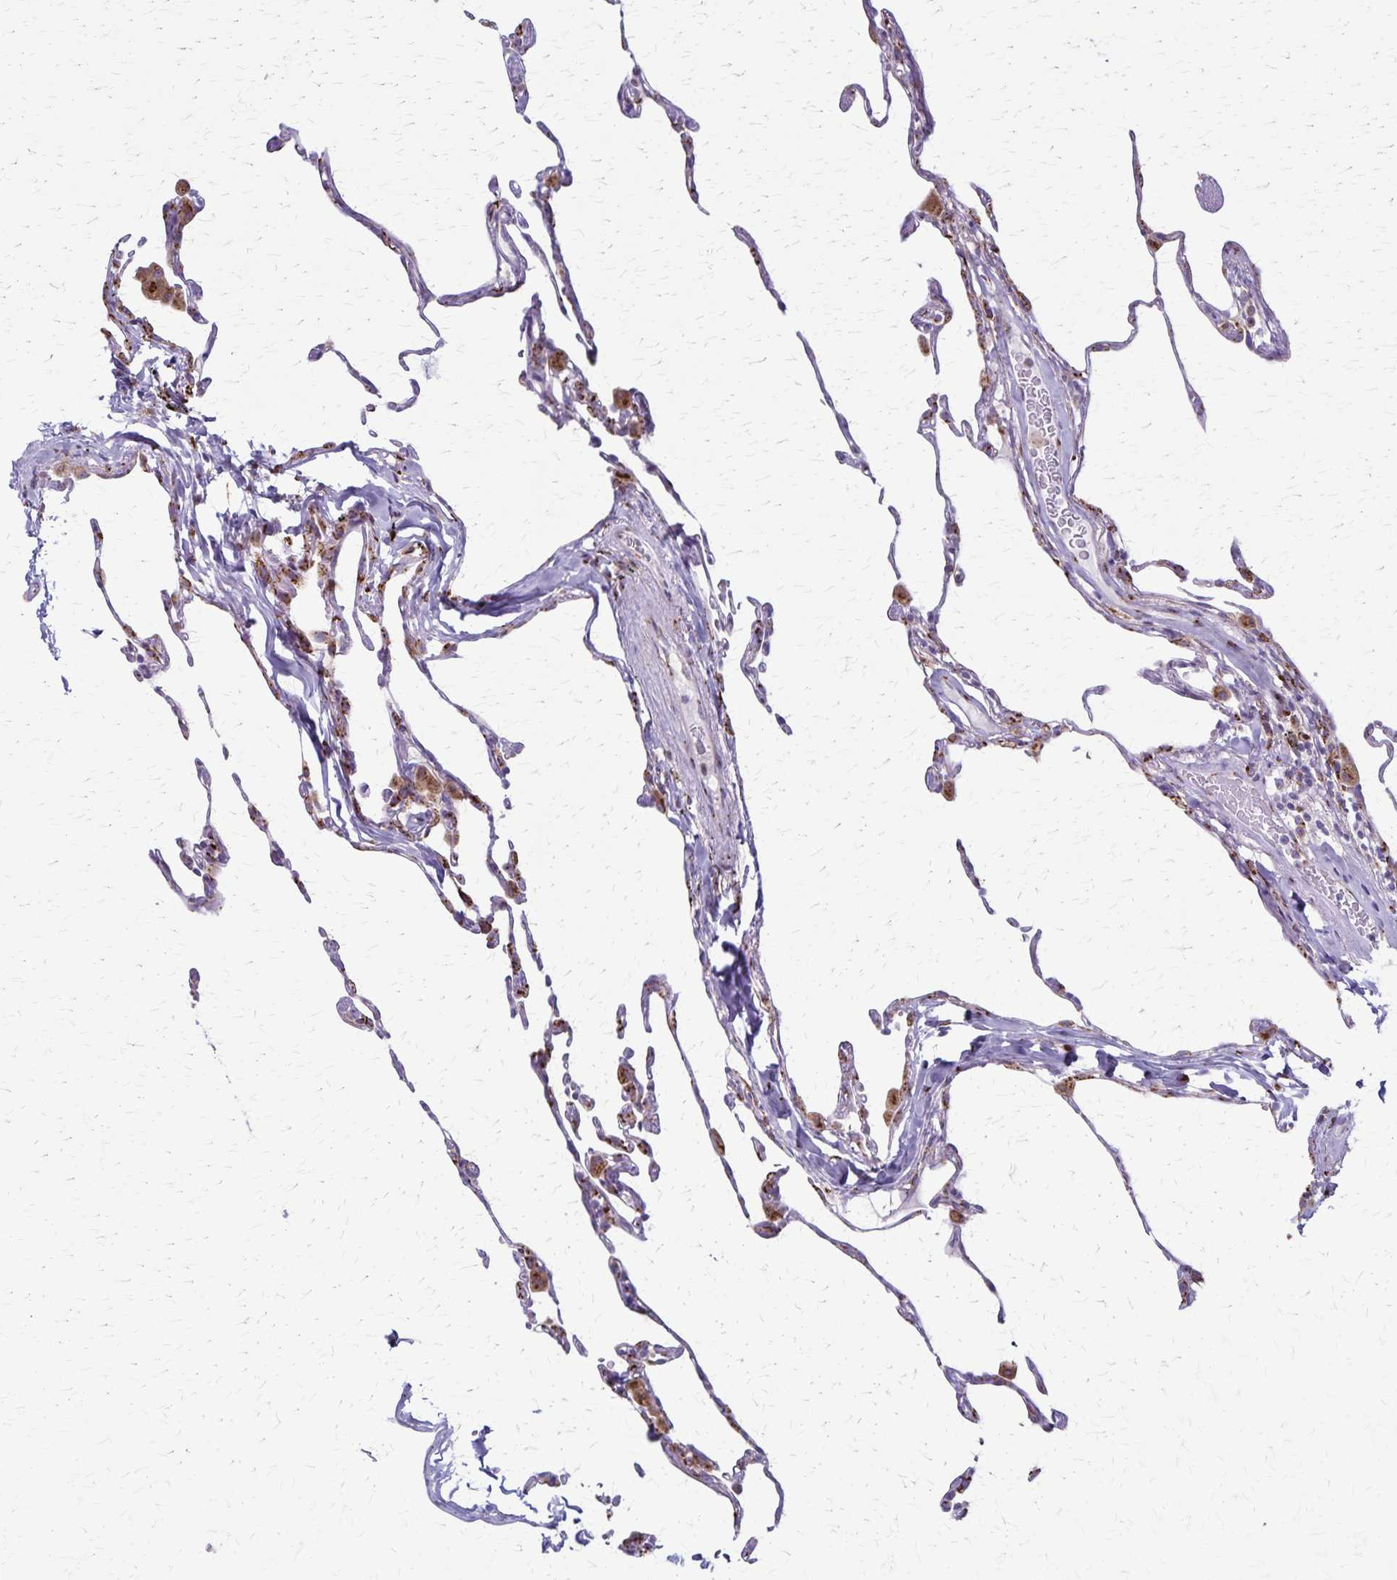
{"staining": {"intensity": "moderate", "quantity": "<25%", "location": "cytoplasmic/membranous"}, "tissue": "lung", "cell_type": "Alveolar cells", "image_type": "normal", "snomed": [{"axis": "morphology", "description": "Normal tissue, NOS"}, {"axis": "topography", "description": "Lung"}], "caption": "A brown stain shows moderate cytoplasmic/membranous expression of a protein in alveolar cells of unremarkable human lung. (brown staining indicates protein expression, while blue staining denotes nuclei).", "gene": "MCFD2", "patient": {"sex": "female", "age": 57}}